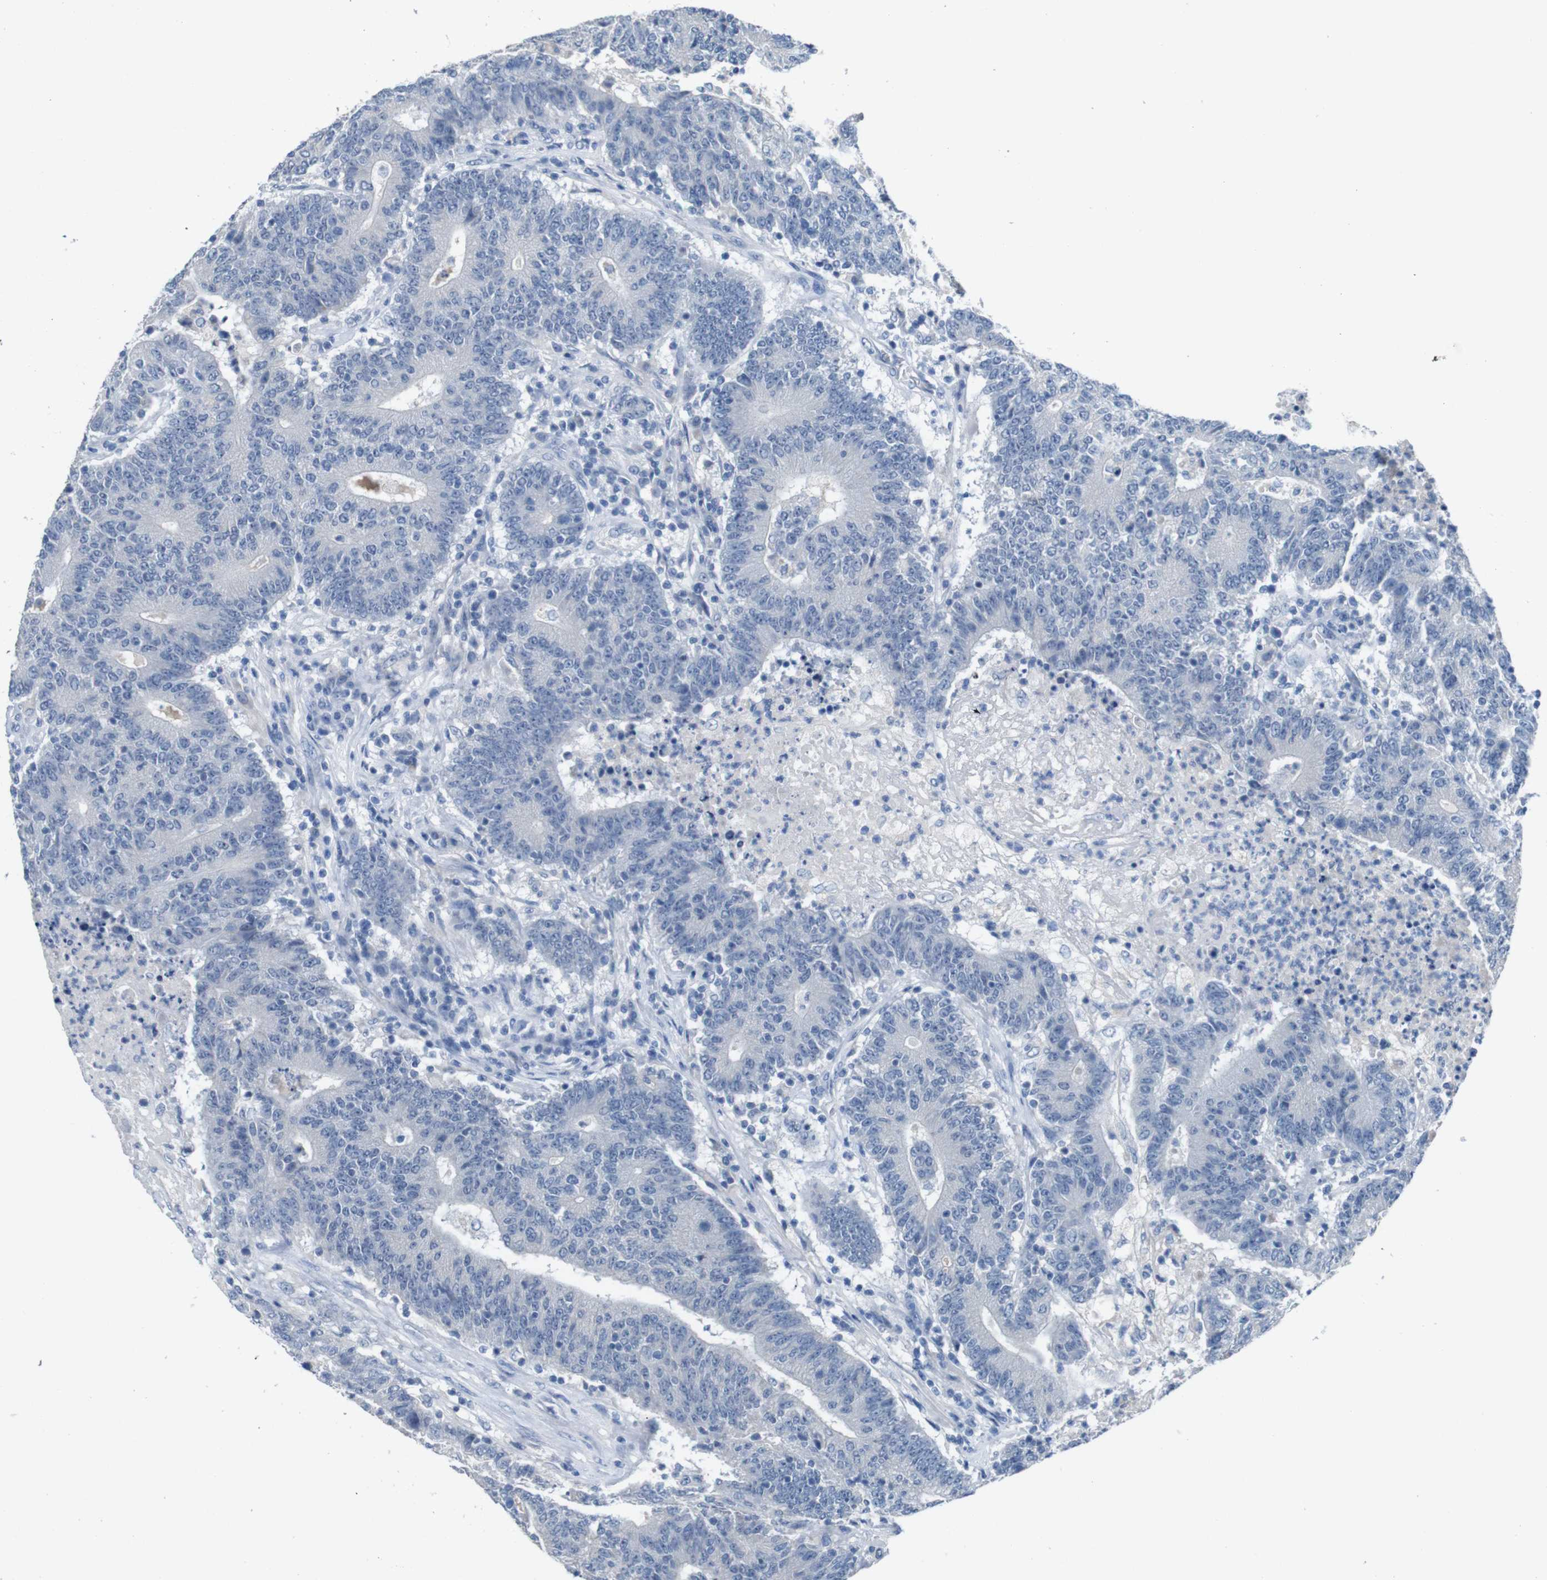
{"staining": {"intensity": "negative", "quantity": "none", "location": "none"}, "tissue": "colorectal cancer", "cell_type": "Tumor cells", "image_type": "cancer", "snomed": [{"axis": "morphology", "description": "Normal tissue, NOS"}, {"axis": "morphology", "description": "Adenocarcinoma, NOS"}, {"axis": "topography", "description": "Colon"}], "caption": "A high-resolution histopathology image shows IHC staining of colorectal cancer (adenocarcinoma), which demonstrates no significant expression in tumor cells.", "gene": "SLC2A8", "patient": {"sex": "female", "age": 75}}